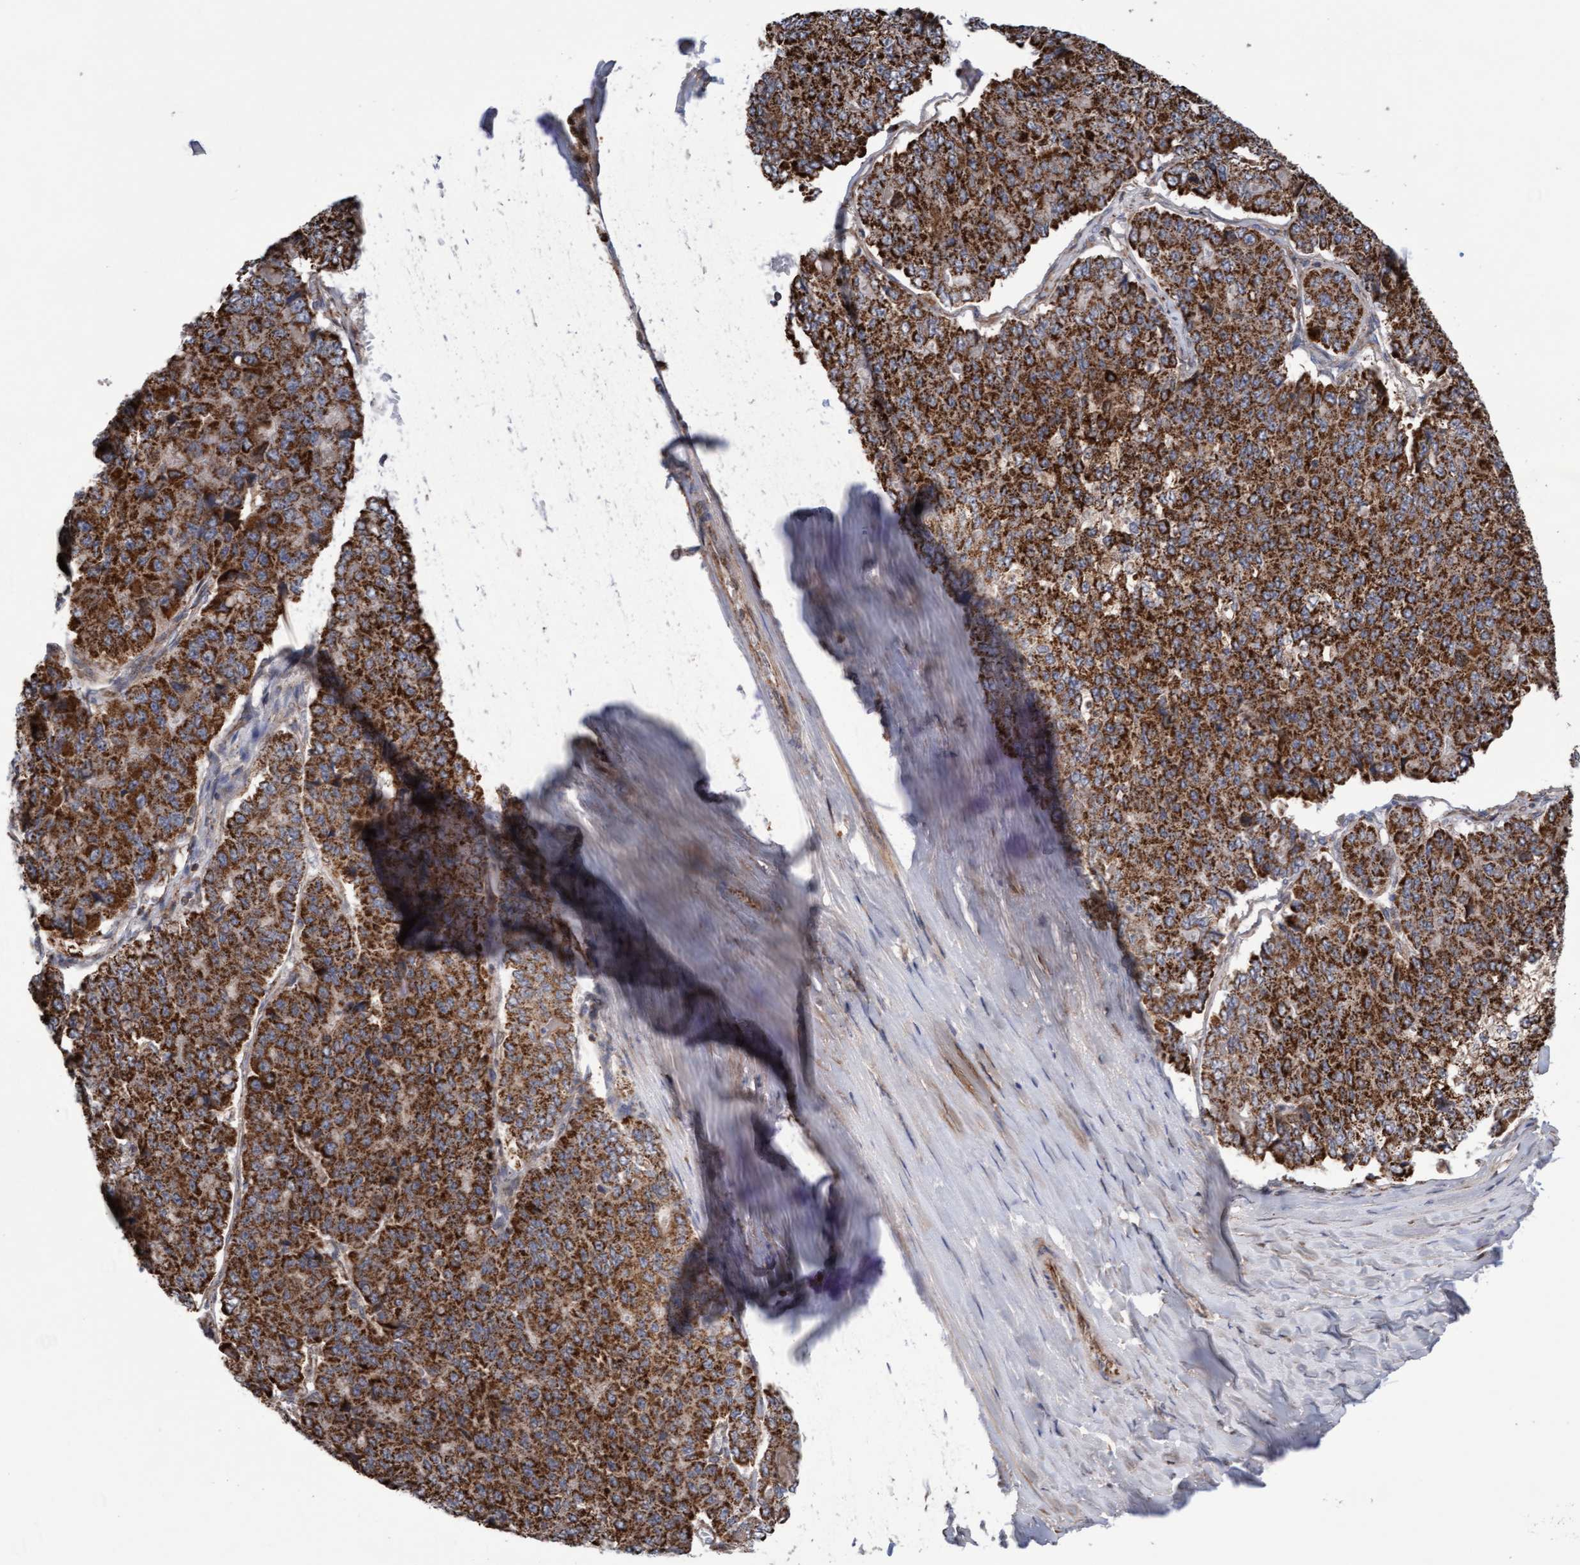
{"staining": {"intensity": "moderate", "quantity": ">75%", "location": "cytoplasmic/membranous"}, "tissue": "pancreatic cancer", "cell_type": "Tumor cells", "image_type": "cancer", "snomed": [{"axis": "morphology", "description": "Adenocarcinoma, NOS"}, {"axis": "topography", "description": "Pancreas"}], "caption": "Tumor cells exhibit medium levels of moderate cytoplasmic/membranous staining in about >75% of cells in pancreatic adenocarcinoma.", "gene": "PECR", "patient": {"sex": "male", "age": 50}}